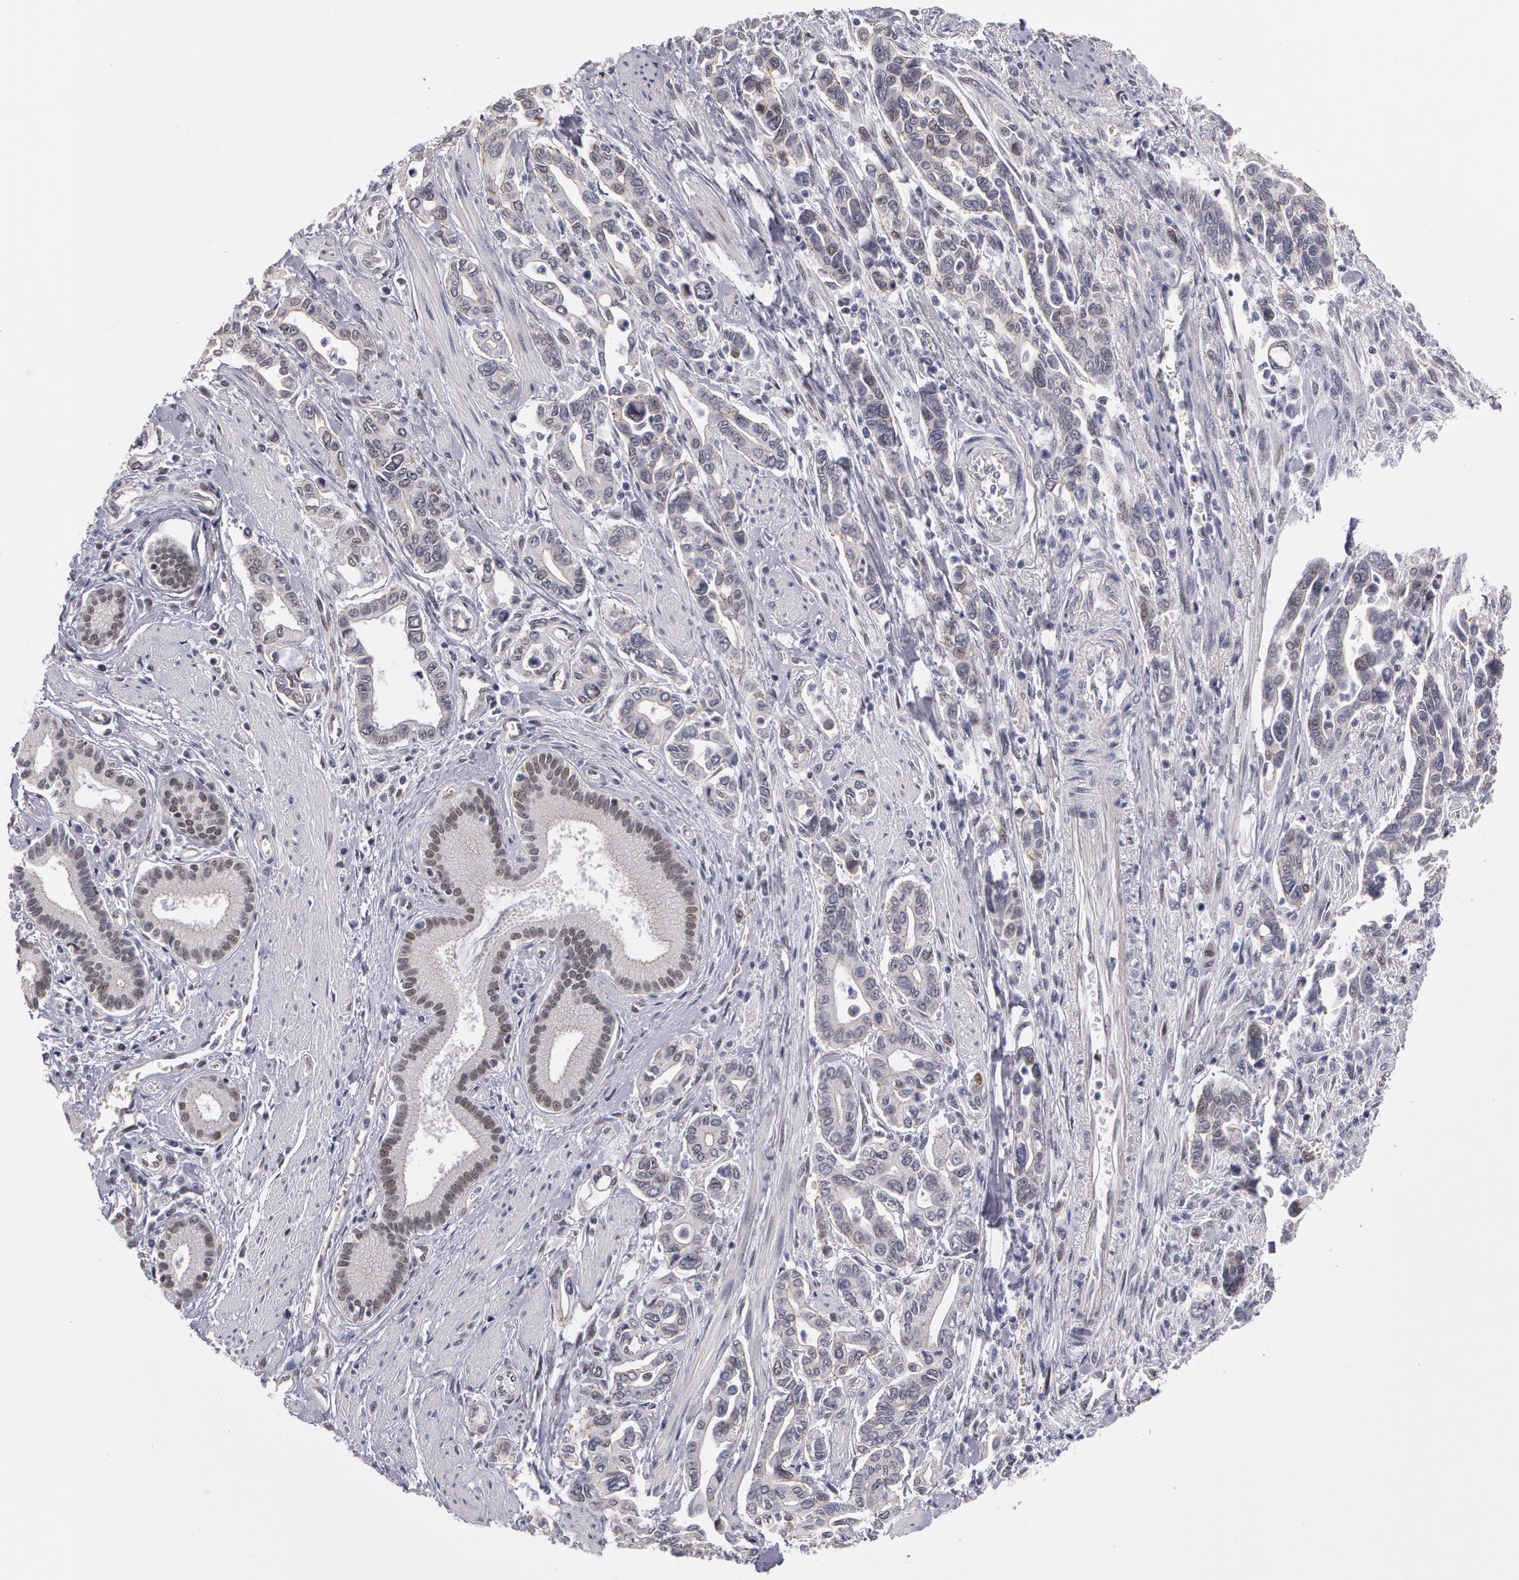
{"staining": {"intensity": "weak", "quantity": "<25%", "location": "nuclear"}, "tissue": "pancreatic cancer", "cell_type": "Tumor cells", "image_type": "cancer", "snomed": [{"axis": "morphology", "description": "Adenocarcinoma, NOS"}, {"axis": "topography", "description": "Pancreas"}], "caption": "Immunohistochemistry (IHC) photomicrograph of pancreatic cancer stained for a protein (brown), which displays no expression in tumor cells.", "gene": "PRICKLE1", "patient": {"sex": "female", "age": 57}}